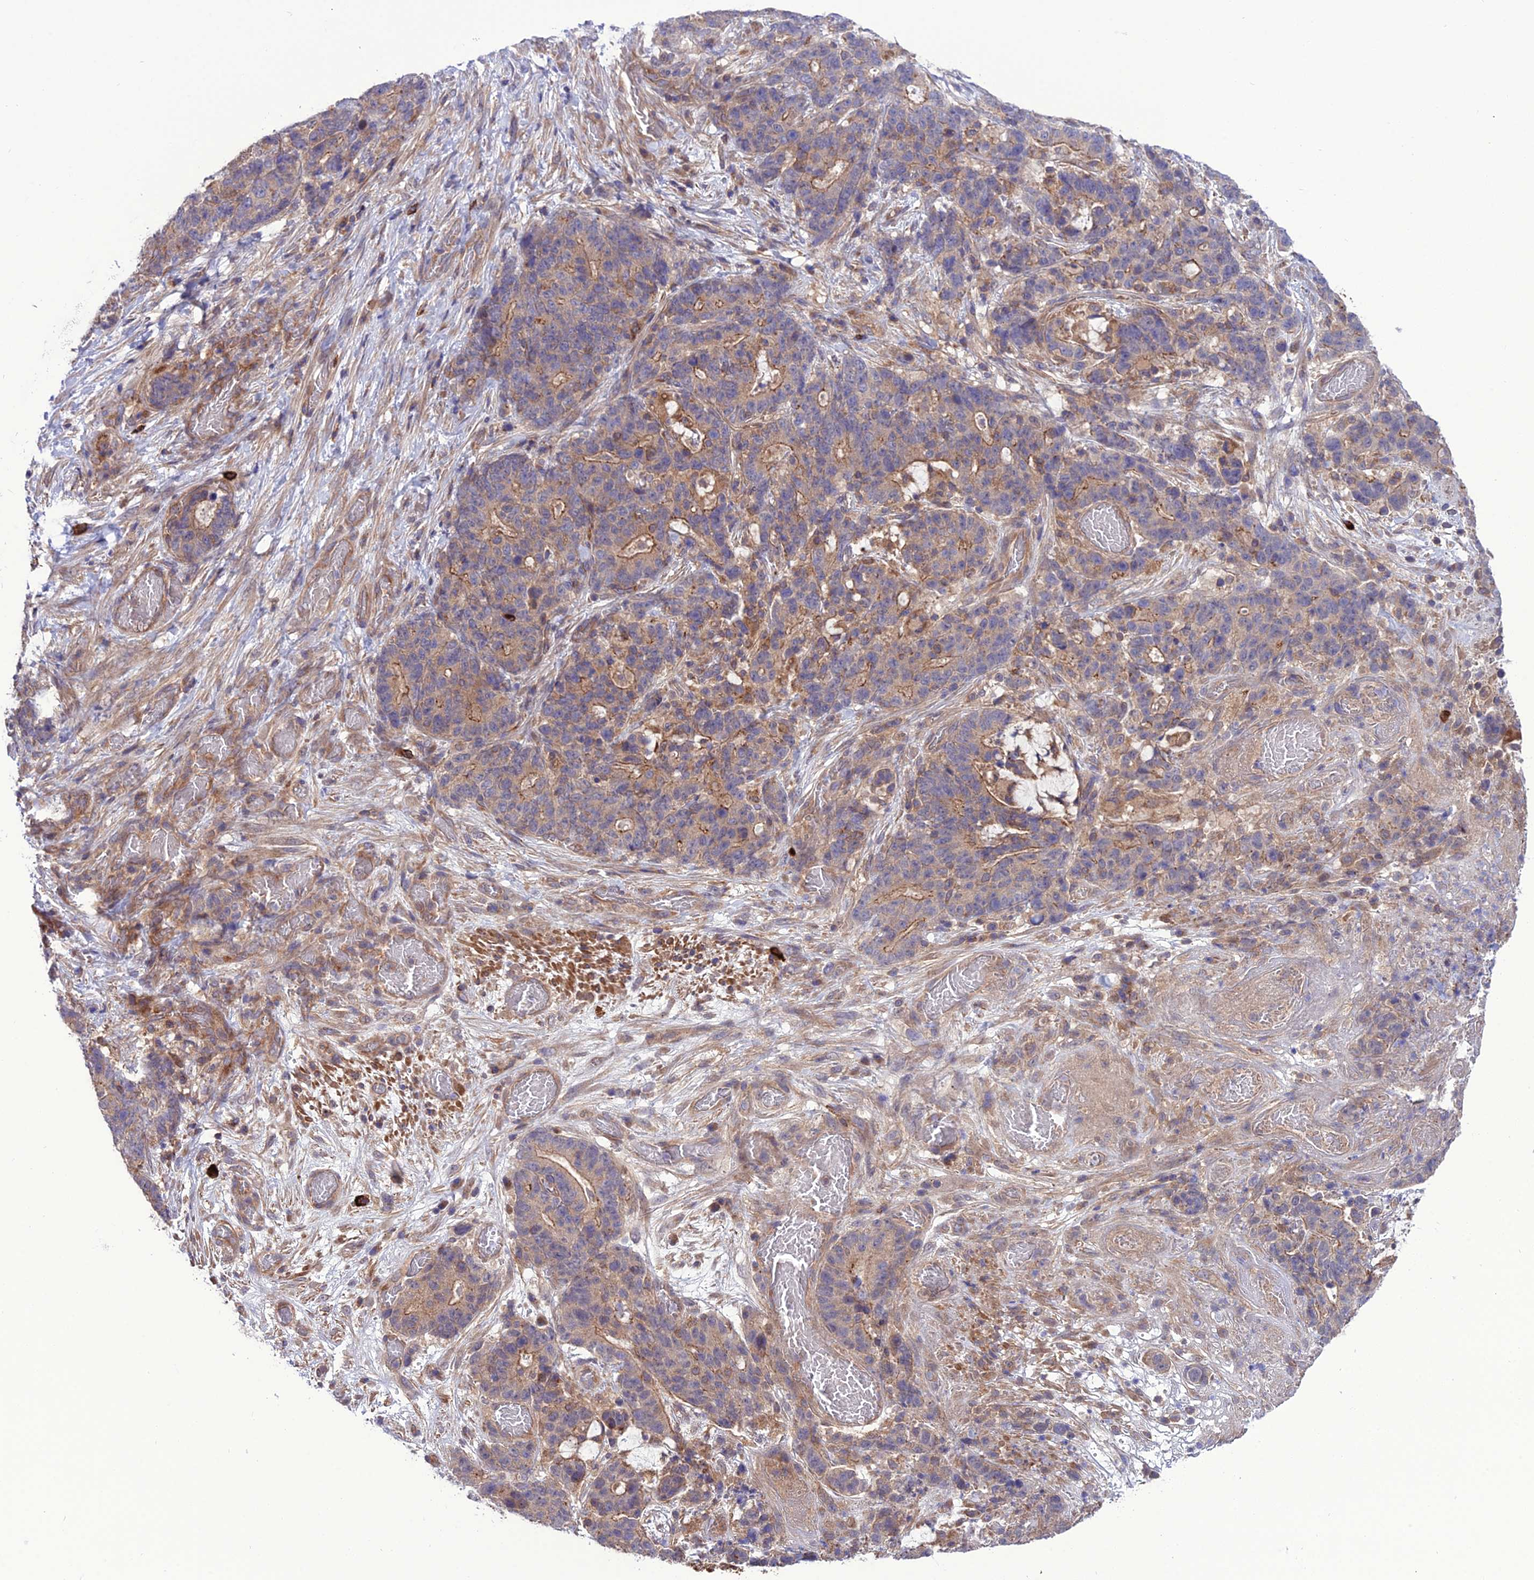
{"staining": {"intensity": "moderate", "quantity": ">75%", "location": "cytoplasmic/membranous"}, "tissue": "stomach cancer", "cell_type": "Tumor cells", "image_type": "cancer", "snomed": [{"axis": "morphology", "description": "Normal tissue, NOS"}, {"axis": "morphology", "description": "Adenocarcinoma, NOS"}, {"axis": "topography", "description": "Stomach"}], "caption": "Tumor cells demonstrate moderate cytoplasmic/membranous staining in about >75% of cells in adenocarcinoma (stomach).", "gene": "PPIL3", "patient": {"sex": "female", "age": 64}}